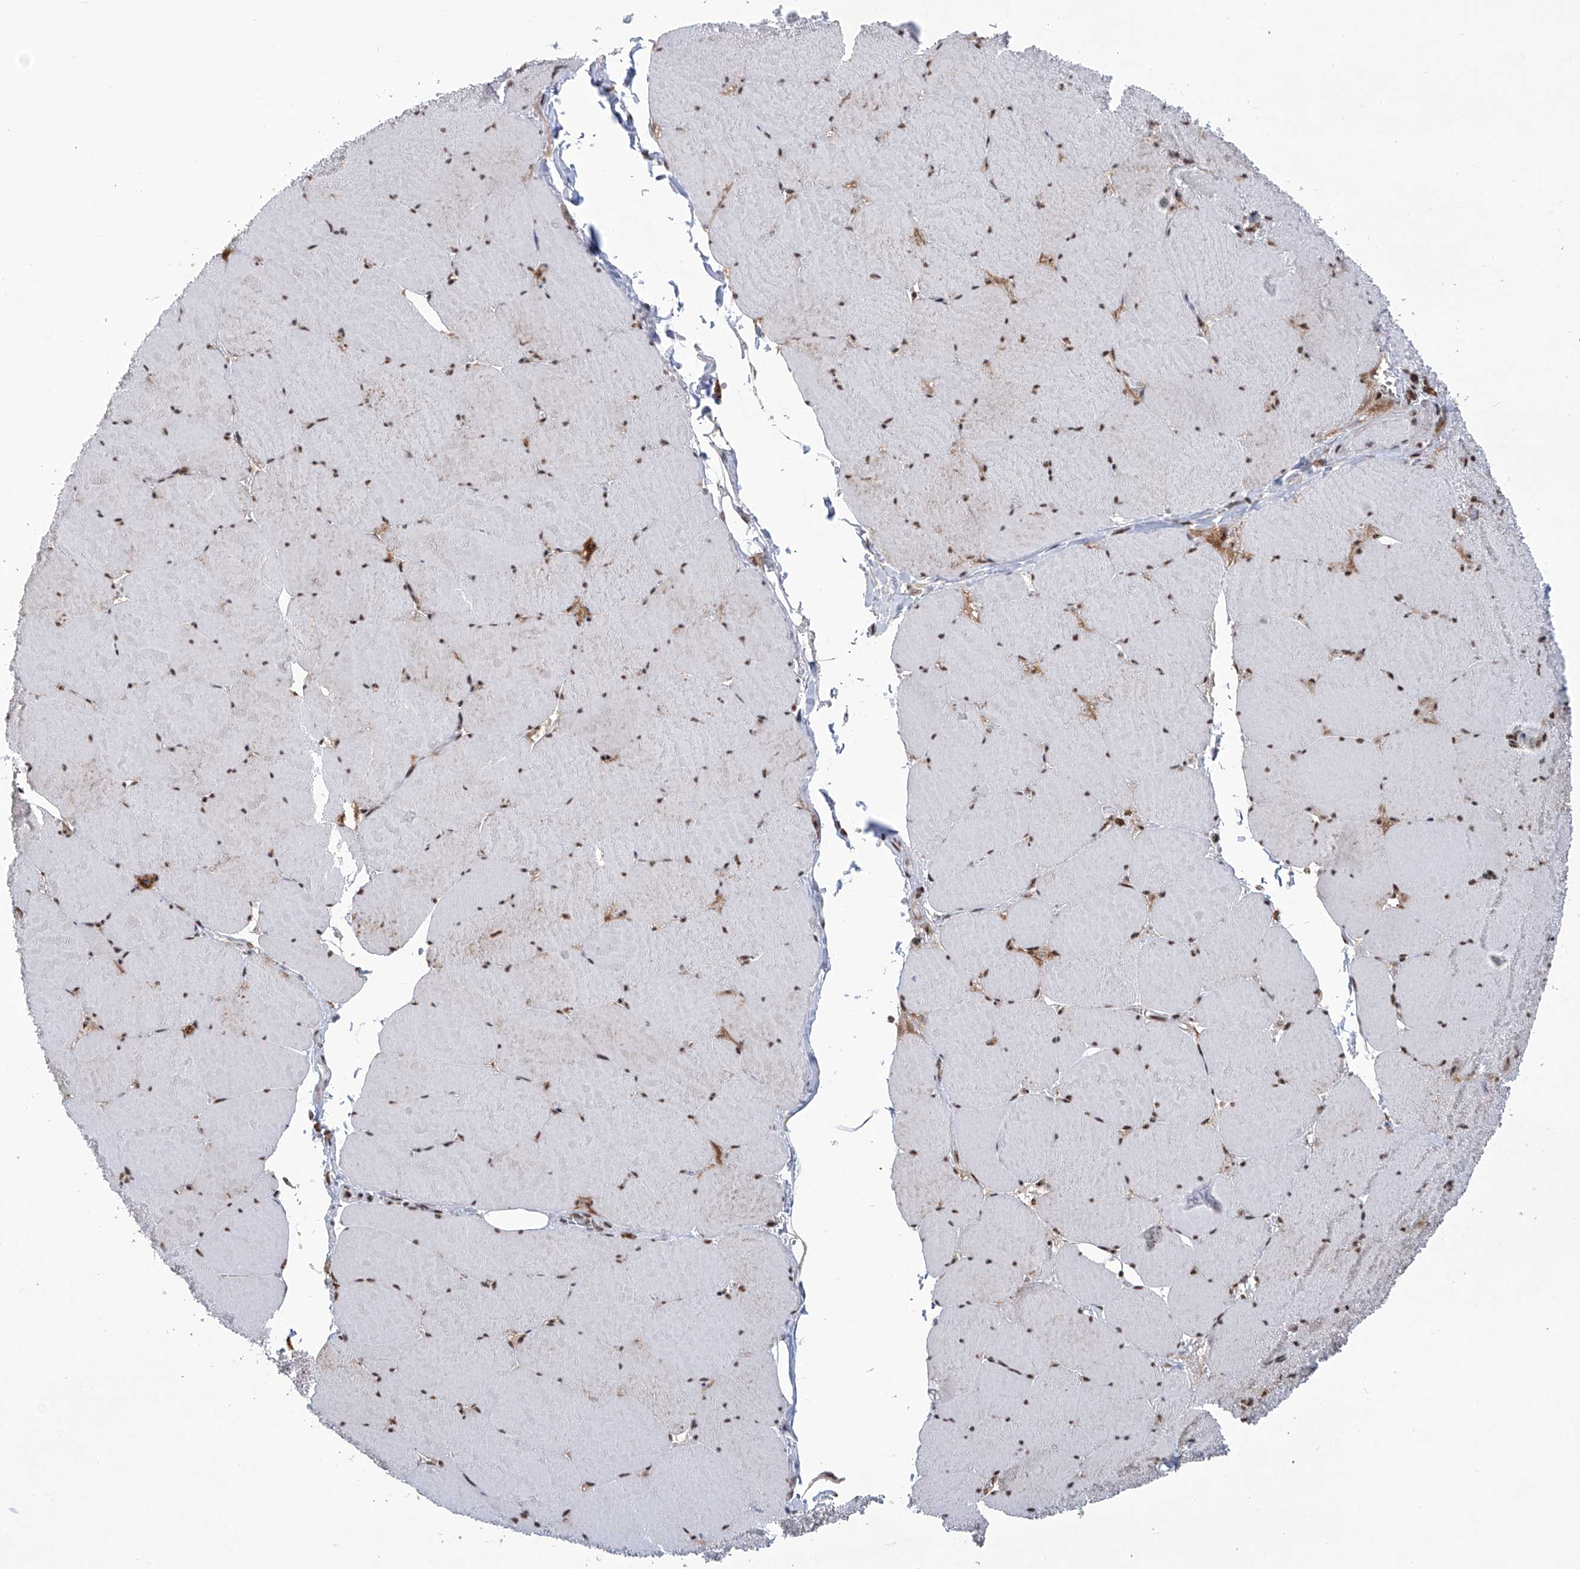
{"staining": {"intensity": "moderate", "quantity": "25%-75%", "location": "nuclear"}, "tissue": "skeletal muscle", "cell_type": "Myocytes", "image_type": "normal", "snomed": [{"axis": "morphology", "description": "Normal tissue, NOS"}, {"axis": "topography", "description": "Skeletal muscle"}, {"axis": "topography", "description": "Head-Neck"}], "caption": "Skeletal muscle stained with immunohistochemistry (IHC) displays moderate nuclear staining in about 25%-75% of myocytes.", "gene": "FBXL4", "patient": {"sex": "male", "age": 66}}